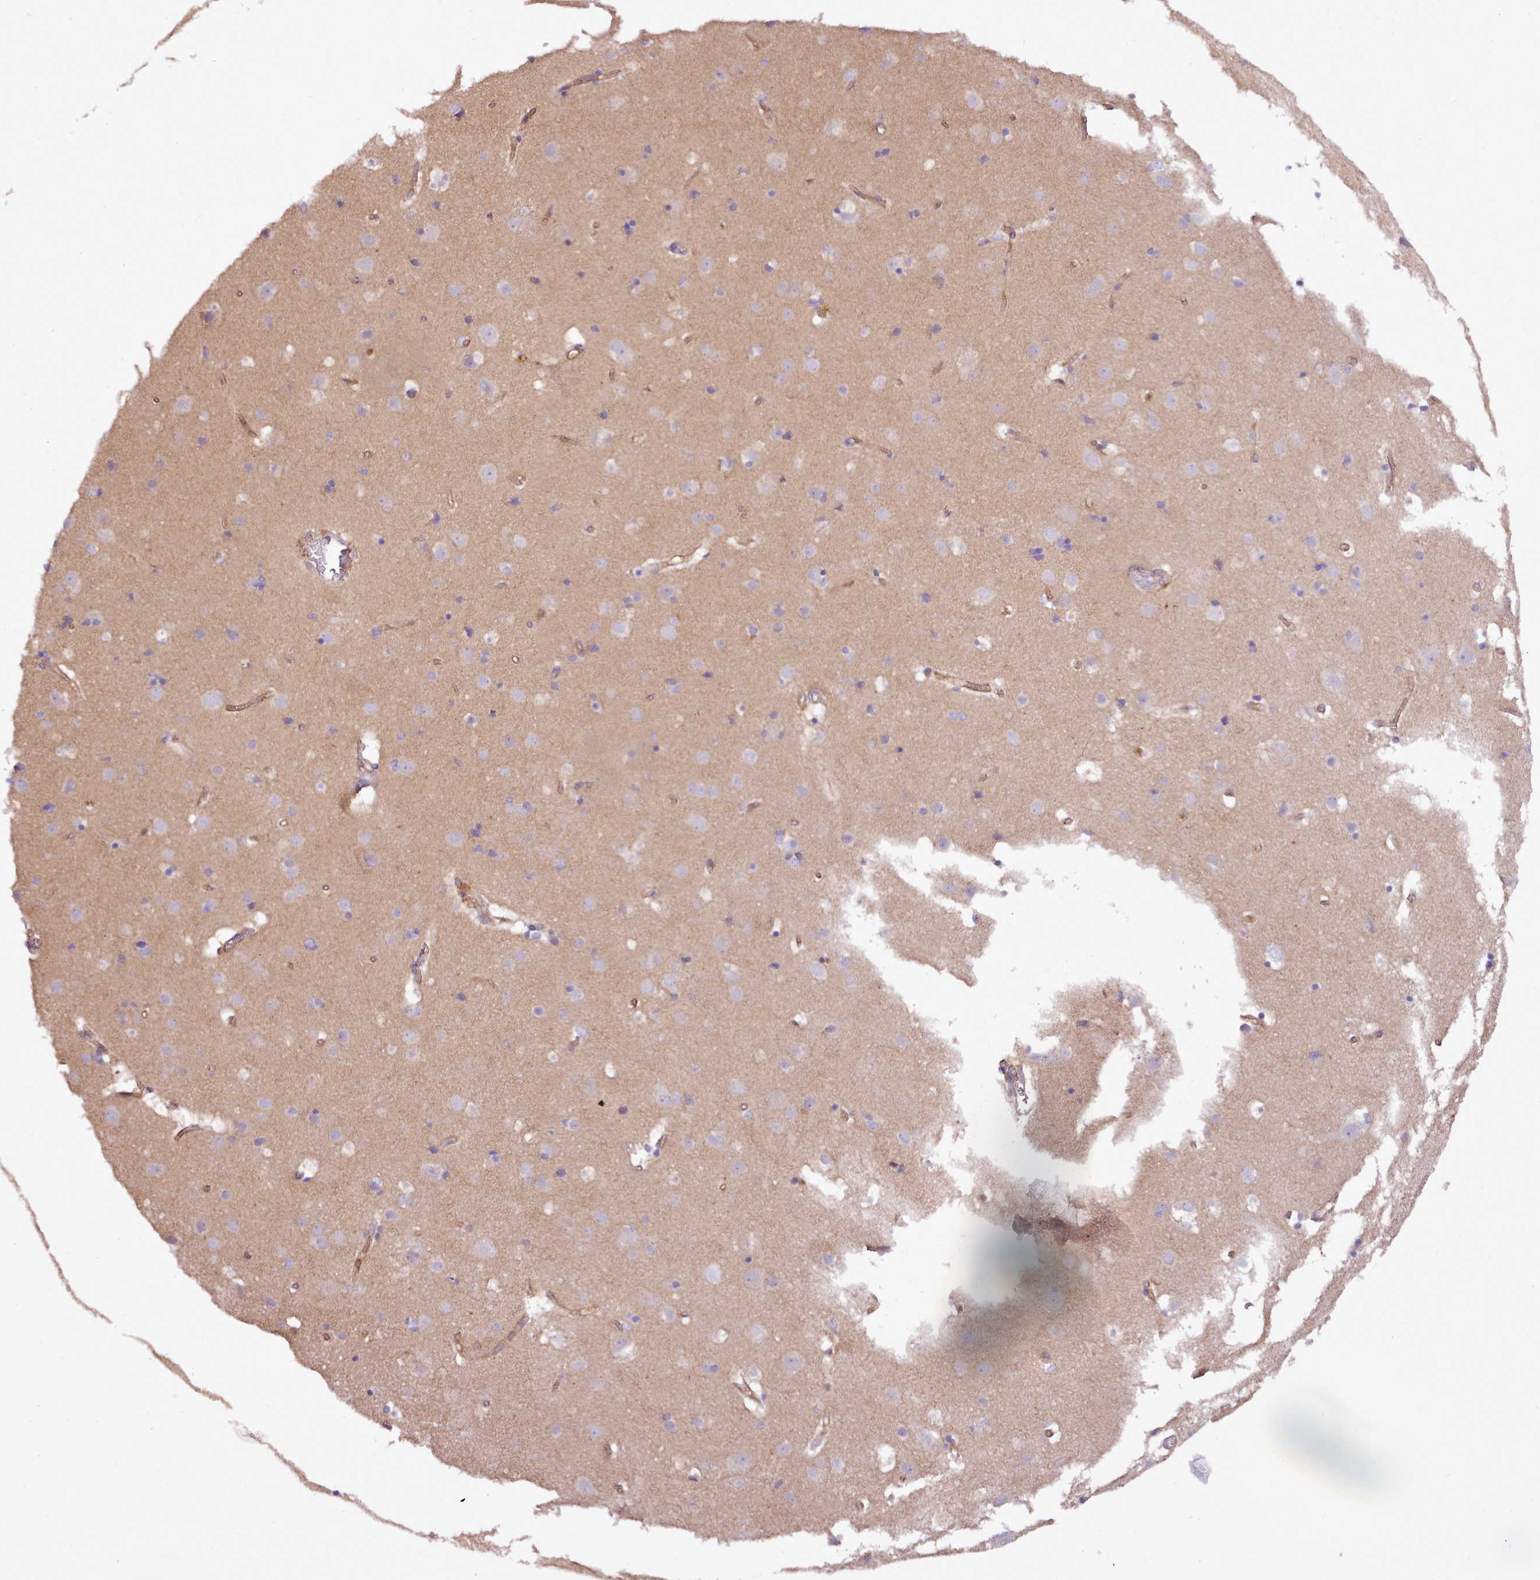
{"staining": {"intensity": "moderate", "quantity": ">75%", "location": "cytoplasmic/membranous"}, "tissue": "cerebral cortex", "cell_type": "Endothelial cells", "image_type": "normal", "snomed": [{"axis": "morphology", "description": "Normal tissue, NOS"}, {"axis": "topography", "description": "Cerebral cortex"}], "caption": "This histopathology image shows normal cerebral cortex stained with immunohistochemistry (IHC) to label a protein in brown. The cytoplasmic/membranous of endothelial cells show moderate positivity for the protein. Nuclei are counter-stained blue.", "gene": "NTN4", "patient": {"sex": "male", "age": 54}}